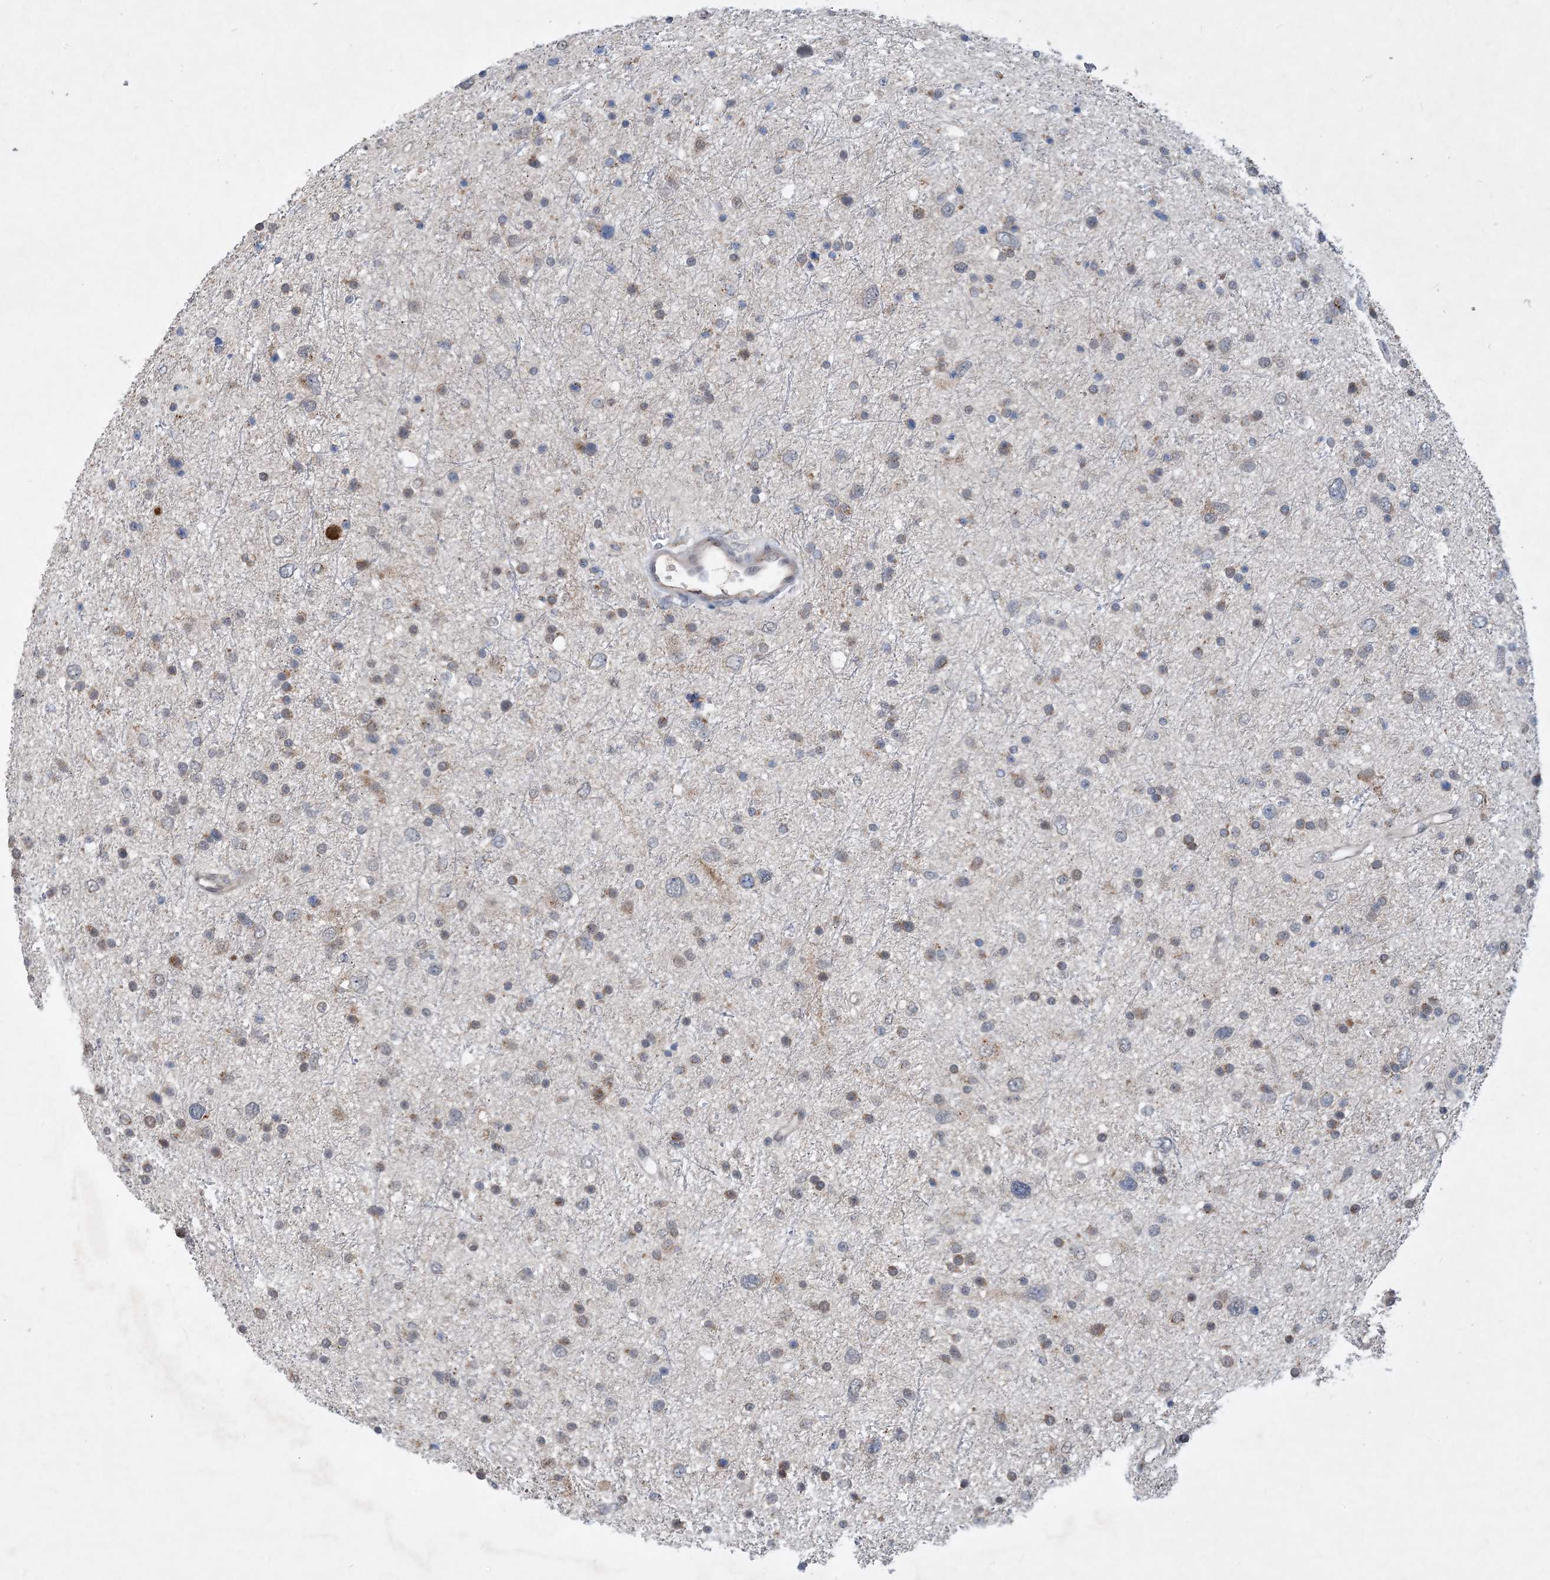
{"staining": {"intensity": "weak", "quantity": "<25%", "location": "cytoplasmic/membranous"}, "tissue": "glioma", "cell_type": "Tumor cells", "image_type": "cancer", "snomed": [{"axis": "morphology", "description": "Glioma, malignant, Low grade"}, {"axis": "topography", "description": "Brain"}], "caption": "Protein analysis of glioma demonstrates no significant expression in tumor cells.", "gene": "TINAG", "patient": {"sex": "female", "age": 37}}